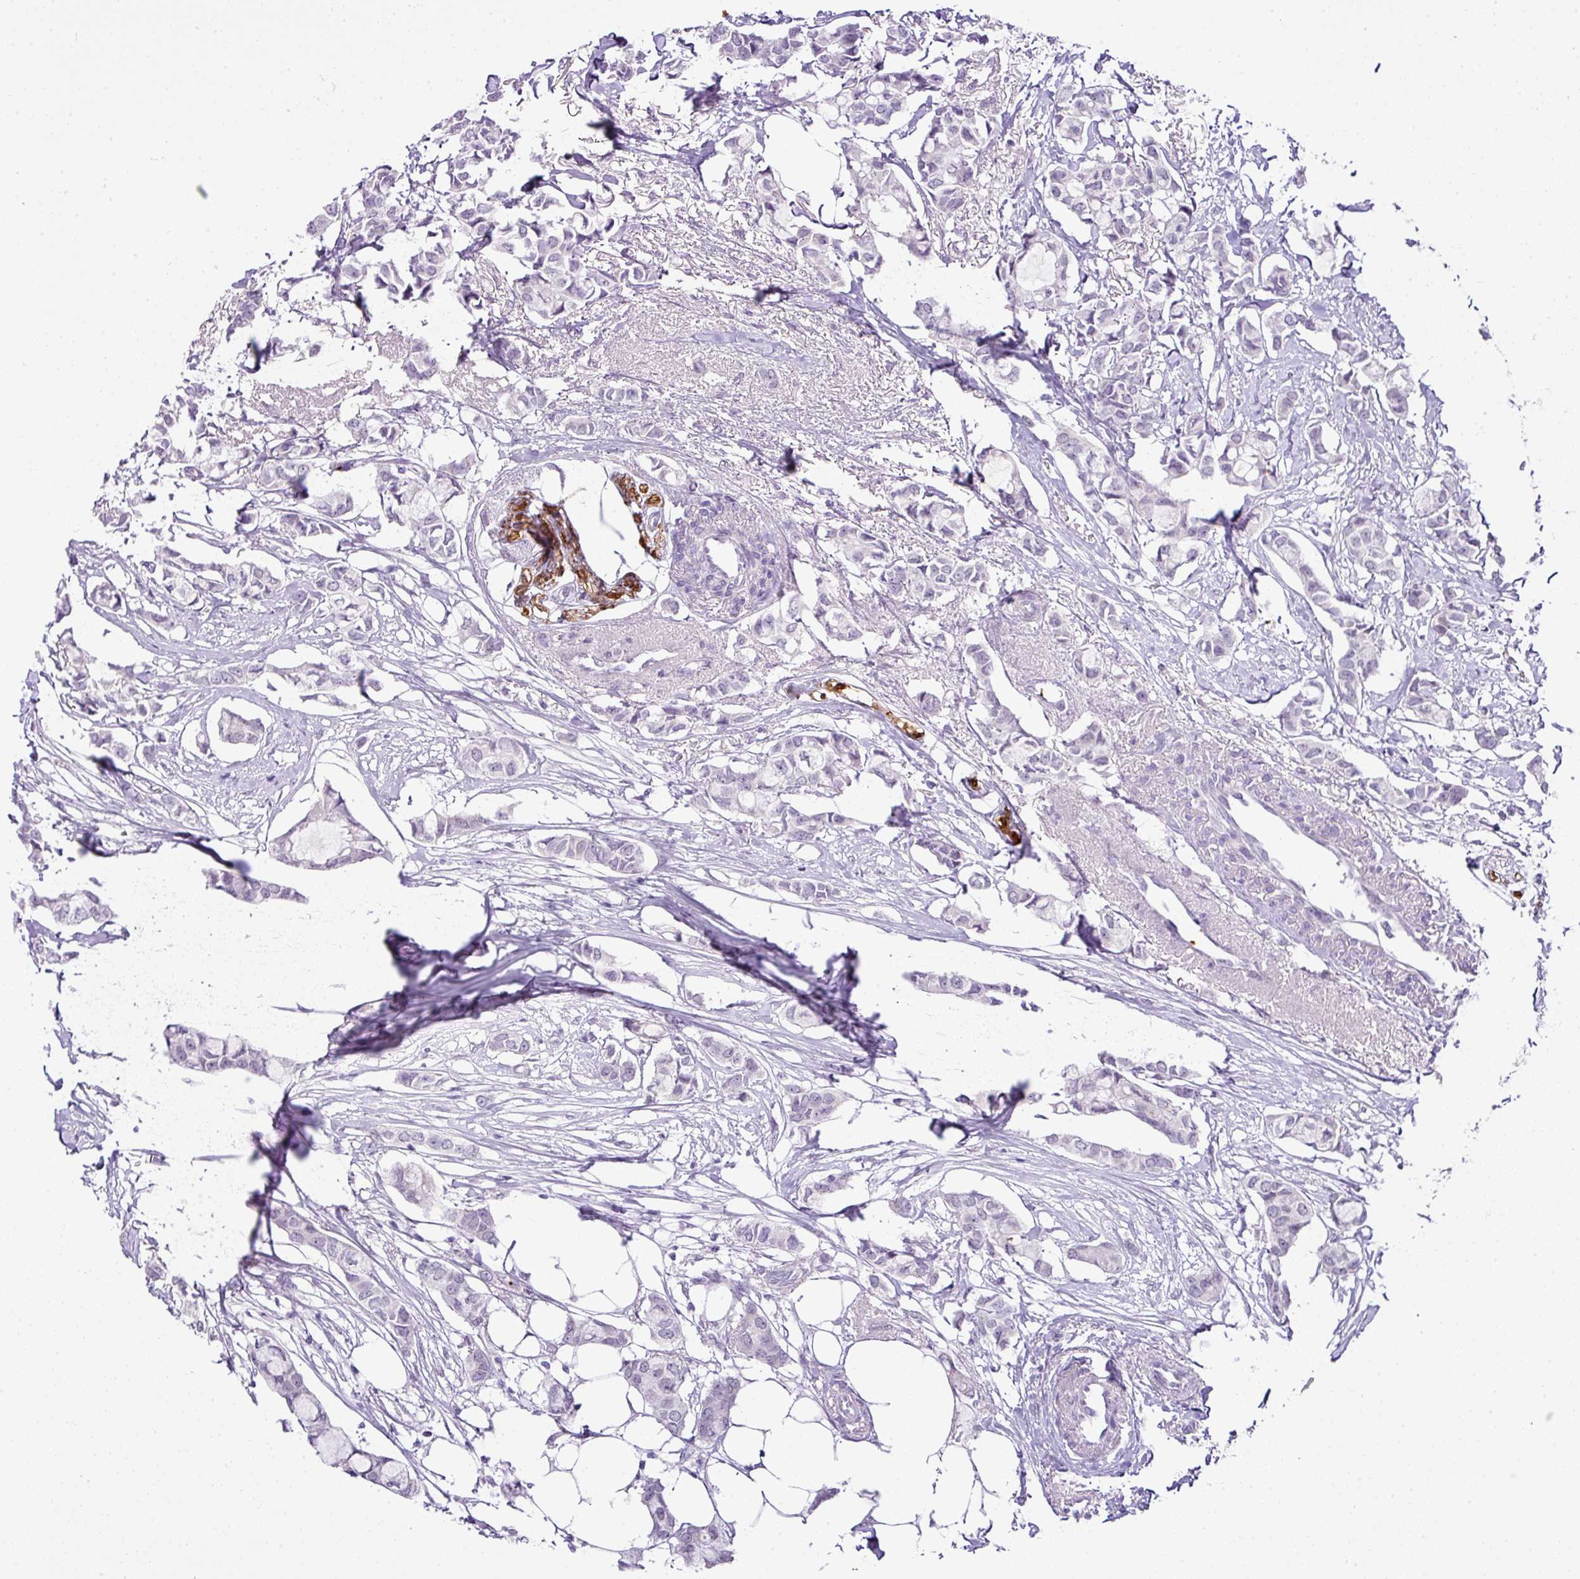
{"staining": {"intensity": "negative", "quantity": "none", "location": "none"}, "tissue": "breast cancer", "cell_type": "Tumor cells", "image_type": "cancer", "snomed": [{"axis": "morphology", "description": "Duct carcinoma"}, {"axis": "topography", "description": "Breast"}], "caption": "DAB (3,3'-diaminobenzidine) immunohistochemical staining of human breast cancer reveals no significant expression in tumor cells. (DAB (3,3'-diaminobenzidine) IHC, high magnification).", "gene": "CMTM5", "patient": {"sex": "female", "age": 73}}